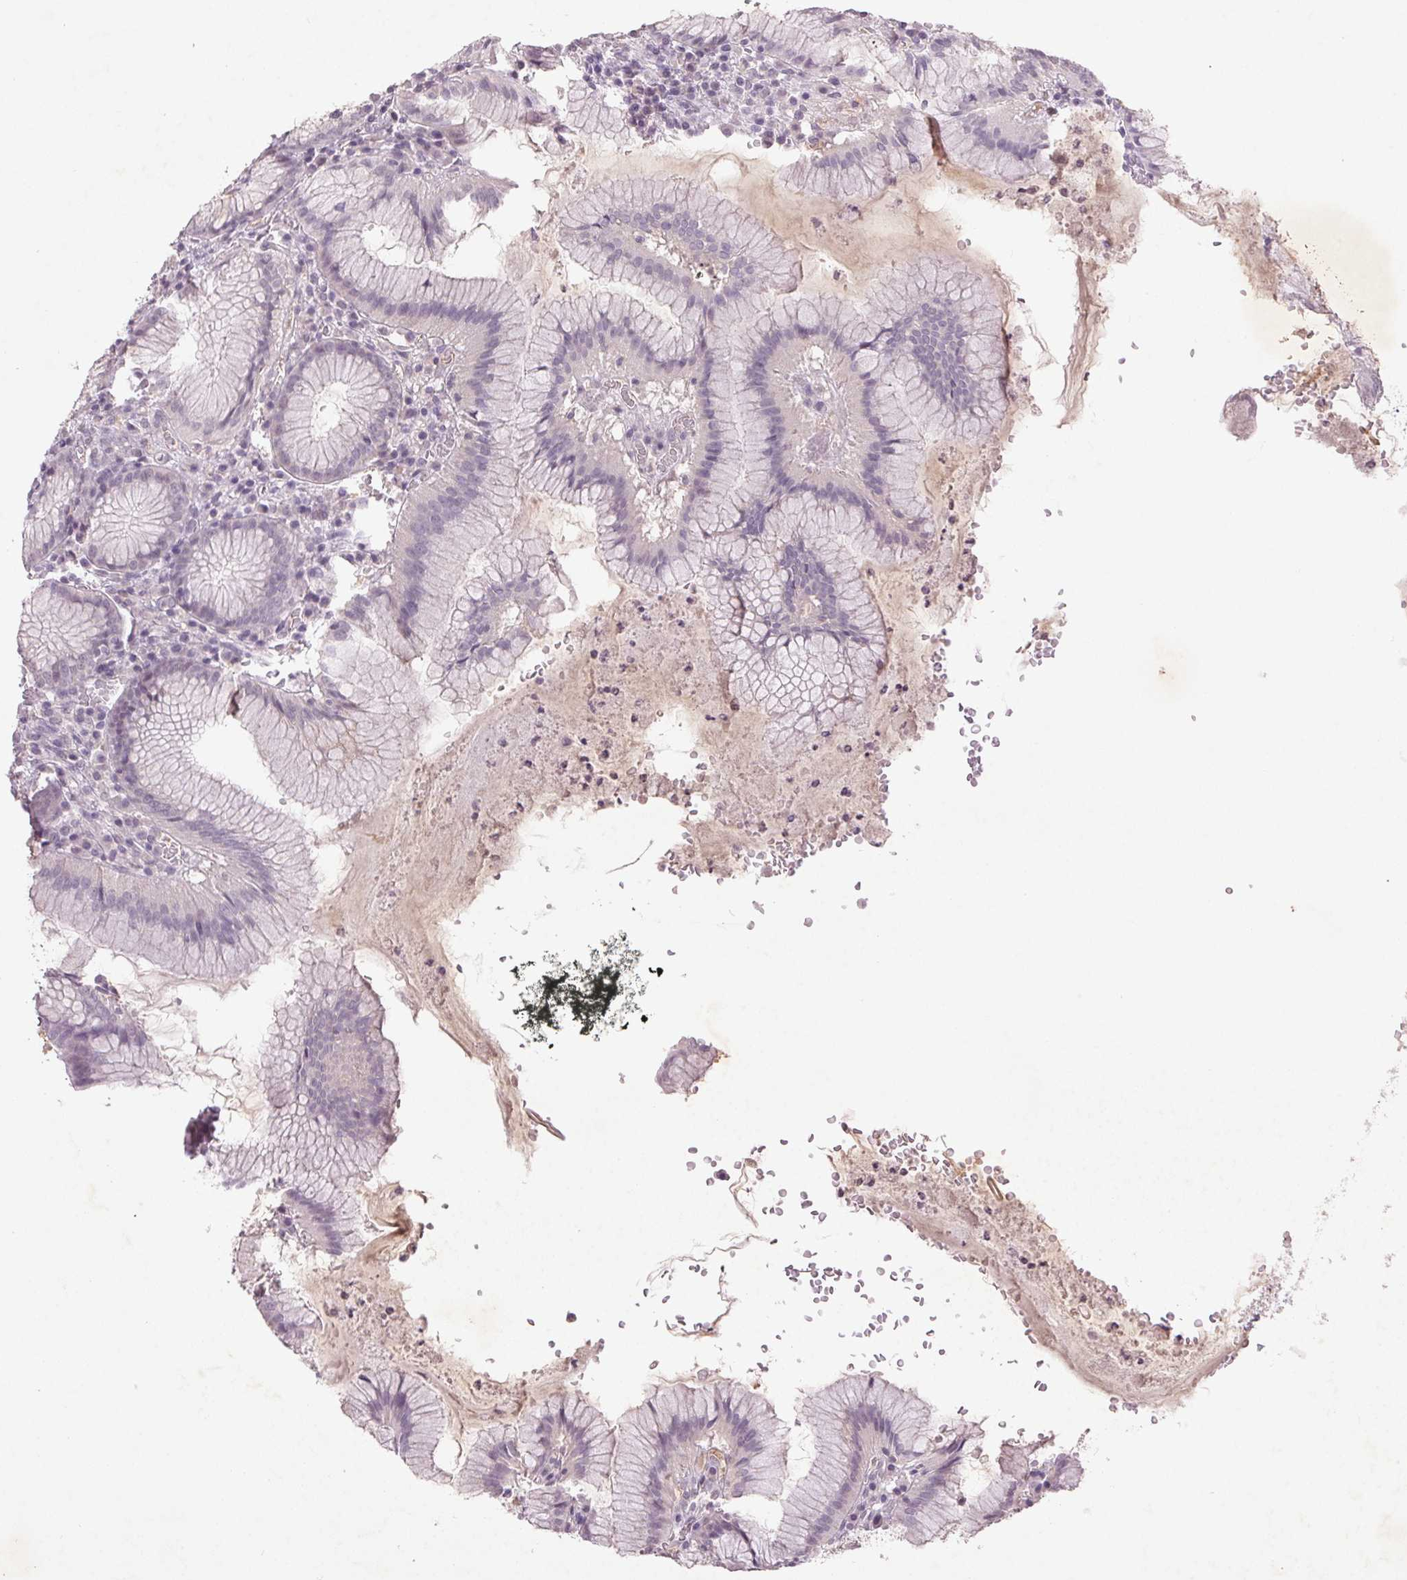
{"staining": {"intensity": "weak", "quantity": "<25%", "location": "cytoplasmic/membranous"}, "tissue": "stomach", "cell_type": "Glandular cells", "image_type": "normal", "snomed": [{"axis": "morphology", "description": "Normal tissue, NOS"}, {"axis": "topography", "description": "Stomach"}], "caption": "Immunohistochemical staining of benign human stomach exhibits no significant expression in glandular cells. The staining is performed using DAB (3,3'-diaminobenzidine) brown chromogen with nuclei counter-stained in using hematoxylin.", "gene": "FAM168B", "patient": {"sex": "male", "age": 55}}